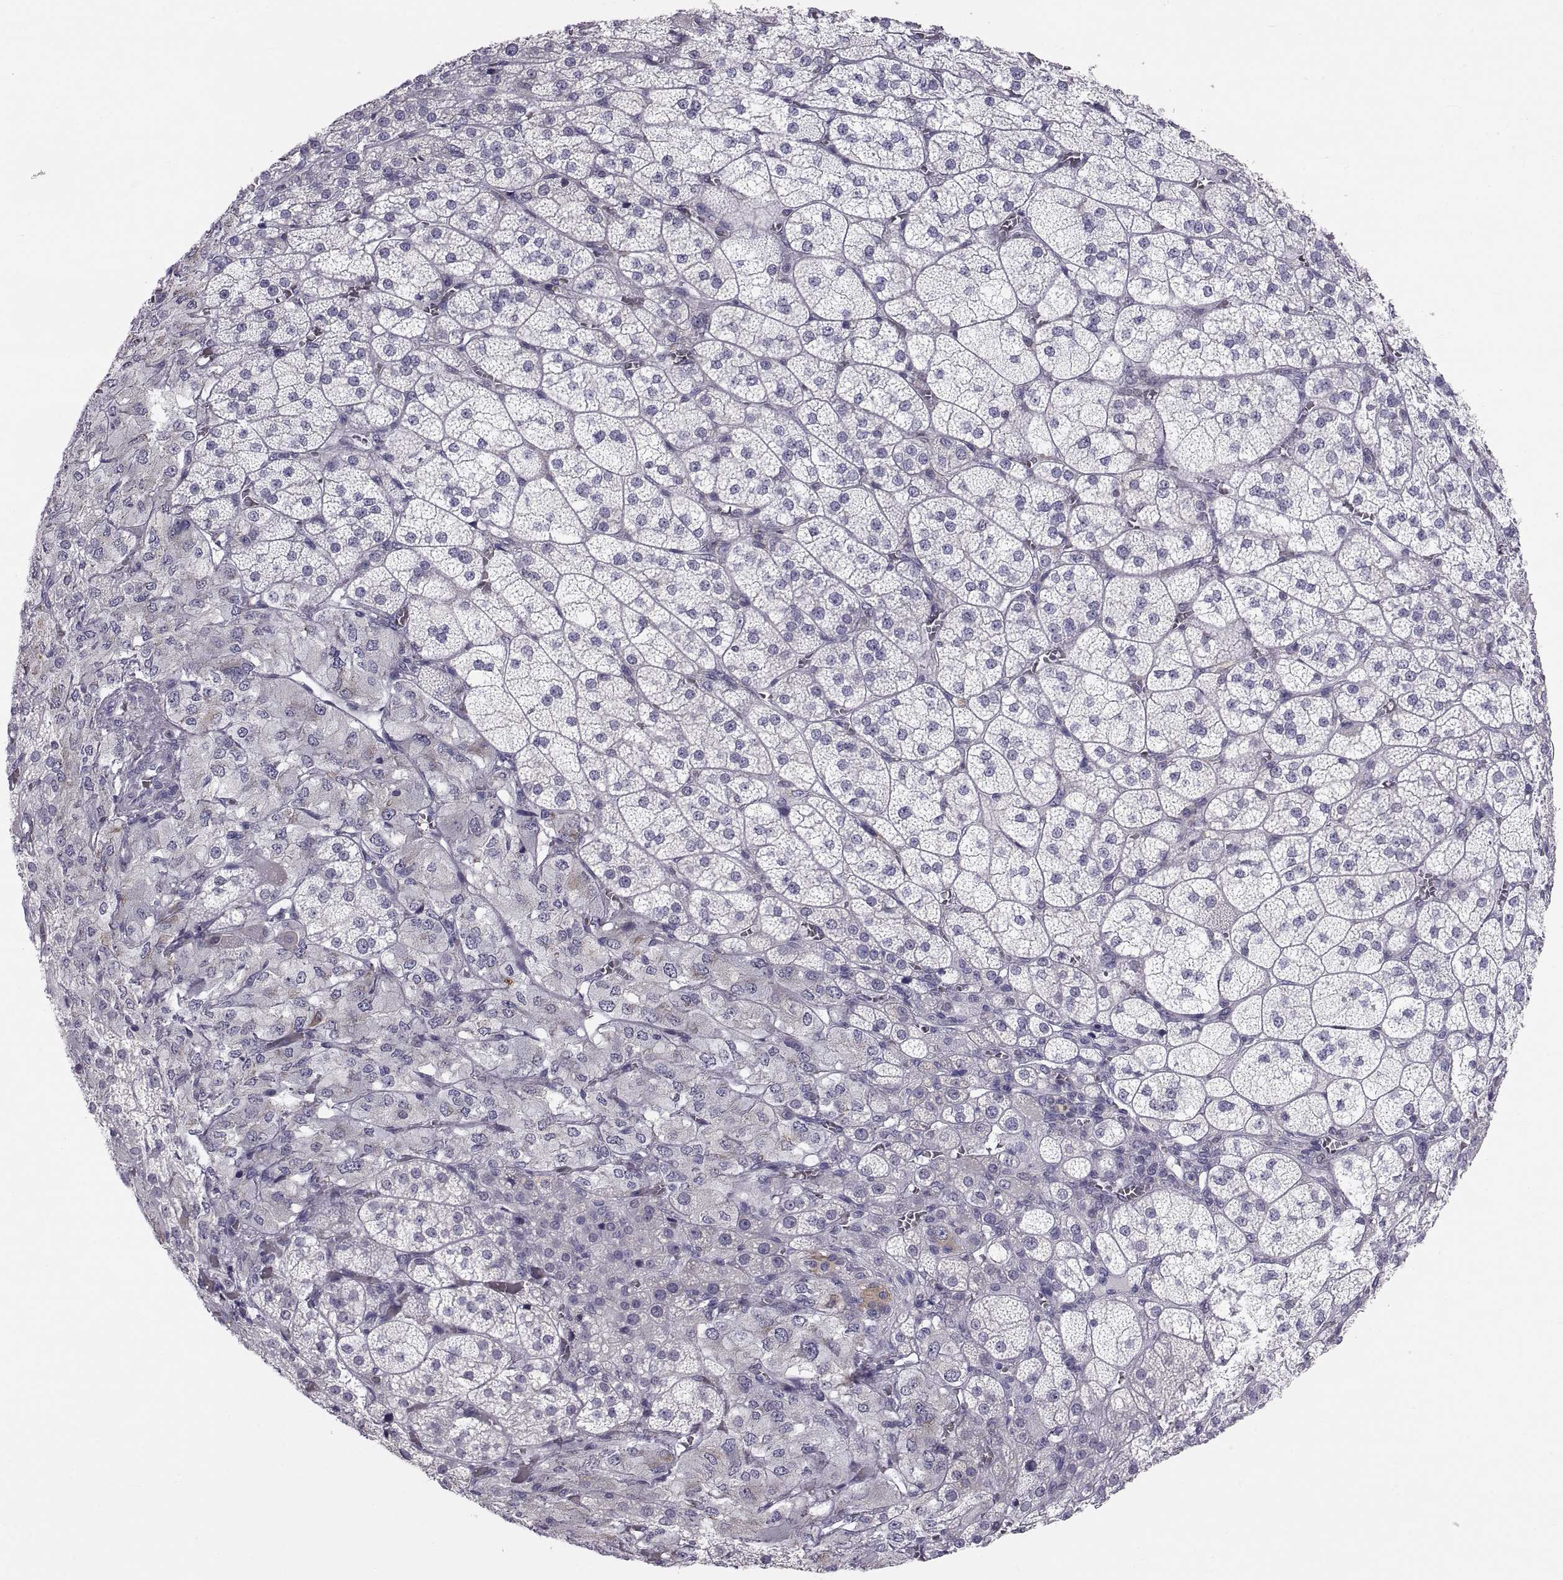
{"staining": {"intensity": "negative", "quantity": "none", "location": "none"}, "tissue": "adrenal gland", "cell_type": "Glandular cells", "image_type": "normal", "snomed": [{"axis": "morphology", "description": "Normal tissue, NOS"}, {"axis": "topography", "description": "Adrenal gland"}], "caption": "High power microscopy histopathology image of an immunohistochemistry (IHC) micrograph of normal adrenal gland, revealing no significant positivity in glandular cells.", "gene": "ERO1A", "patient": {"sex": "female", "age": 60}}